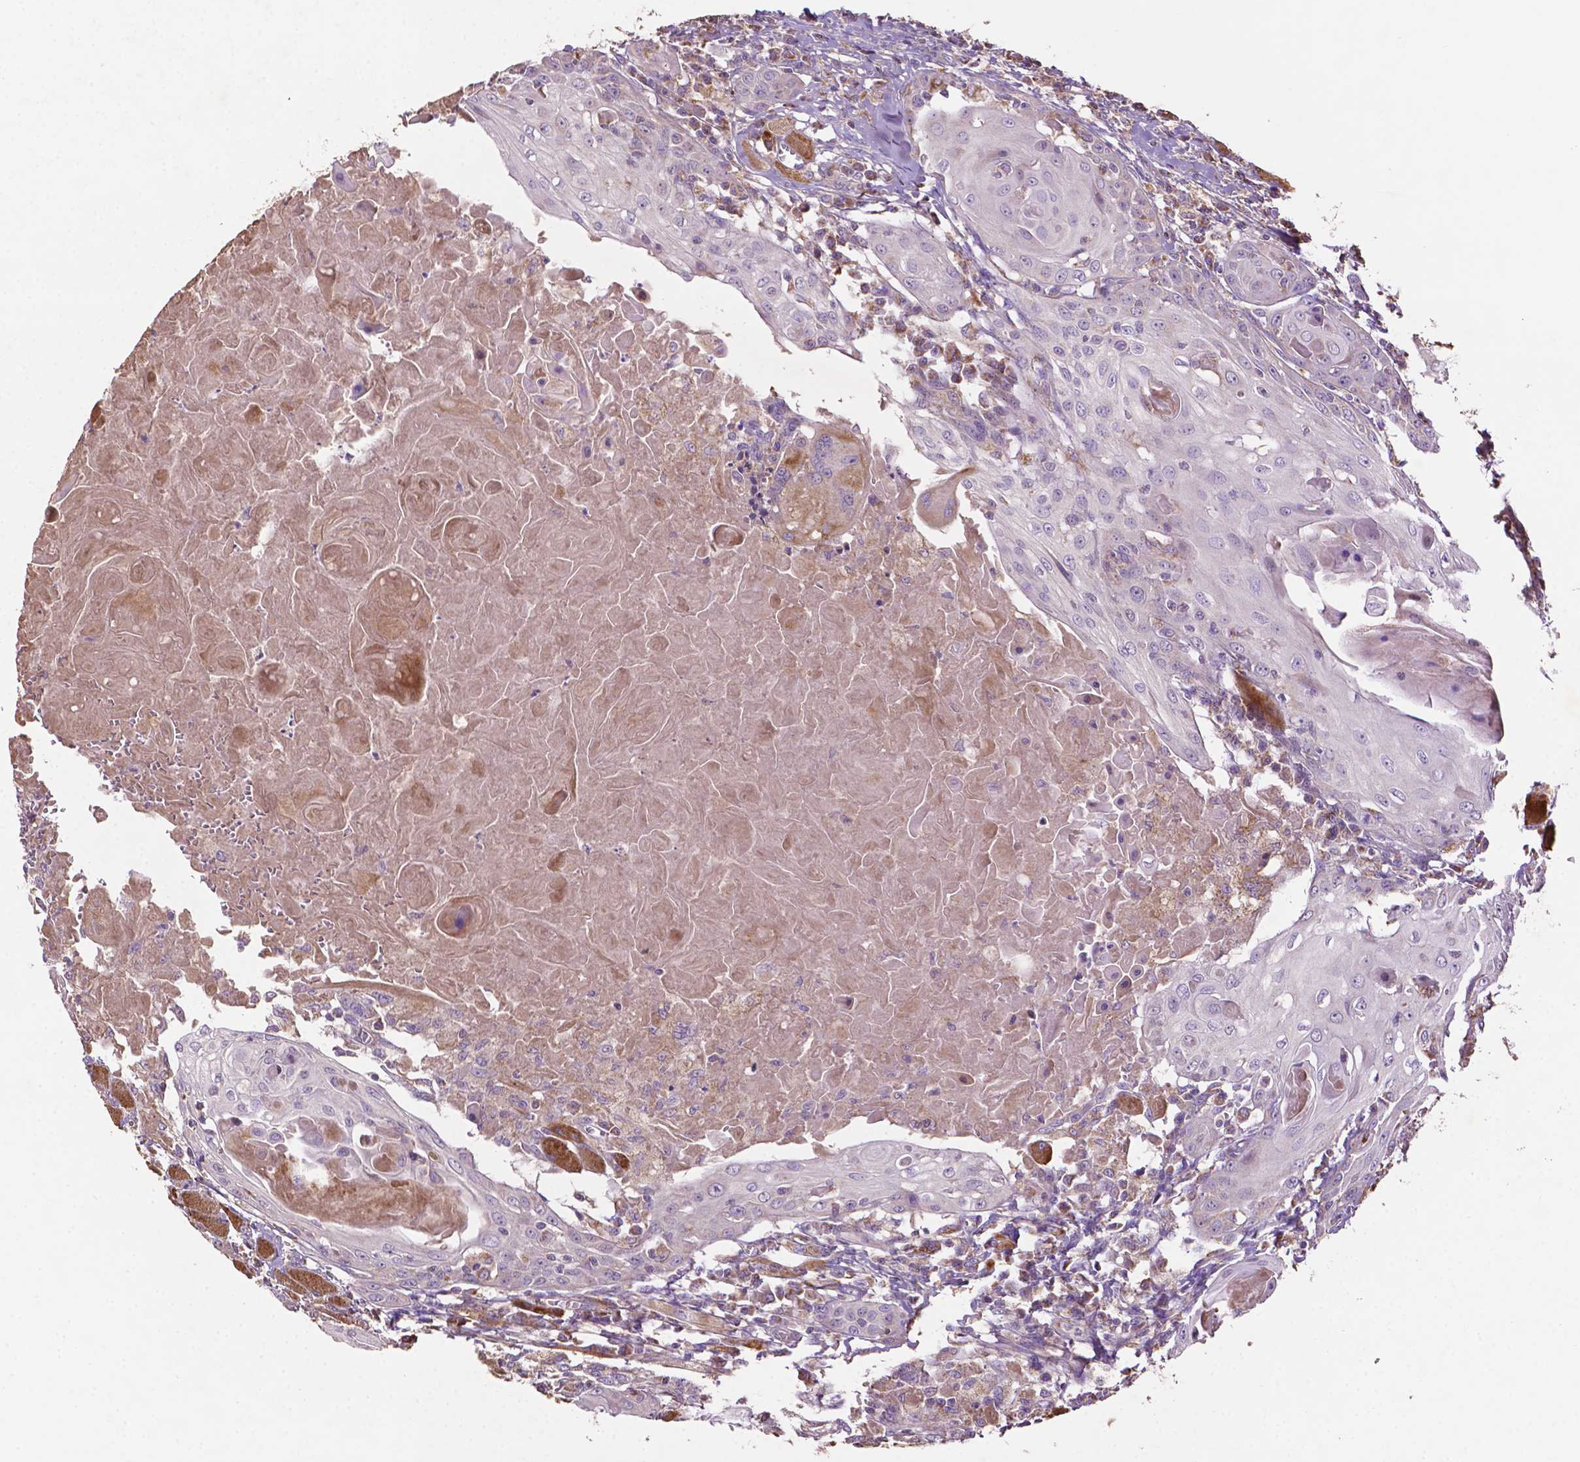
{"staining": {"intensity": "negative", "quantity": "none", "location": "none"}, "tissue": "head and neck cancer", "cell_type": "Tumor cells", "image_type": "cancer", "snomed": [{"axis": "morphology", "description": "Squamous cell carcinoma, NOS"}, {"axis": "topography", "description": "Head-Neck"}], "caption": "The image shows no significant staining in tumor cells of head and neck cancer (squamous cell carcinoma).", "gene": "LRR1", "patient": {"sex": "female", "age": 80}}